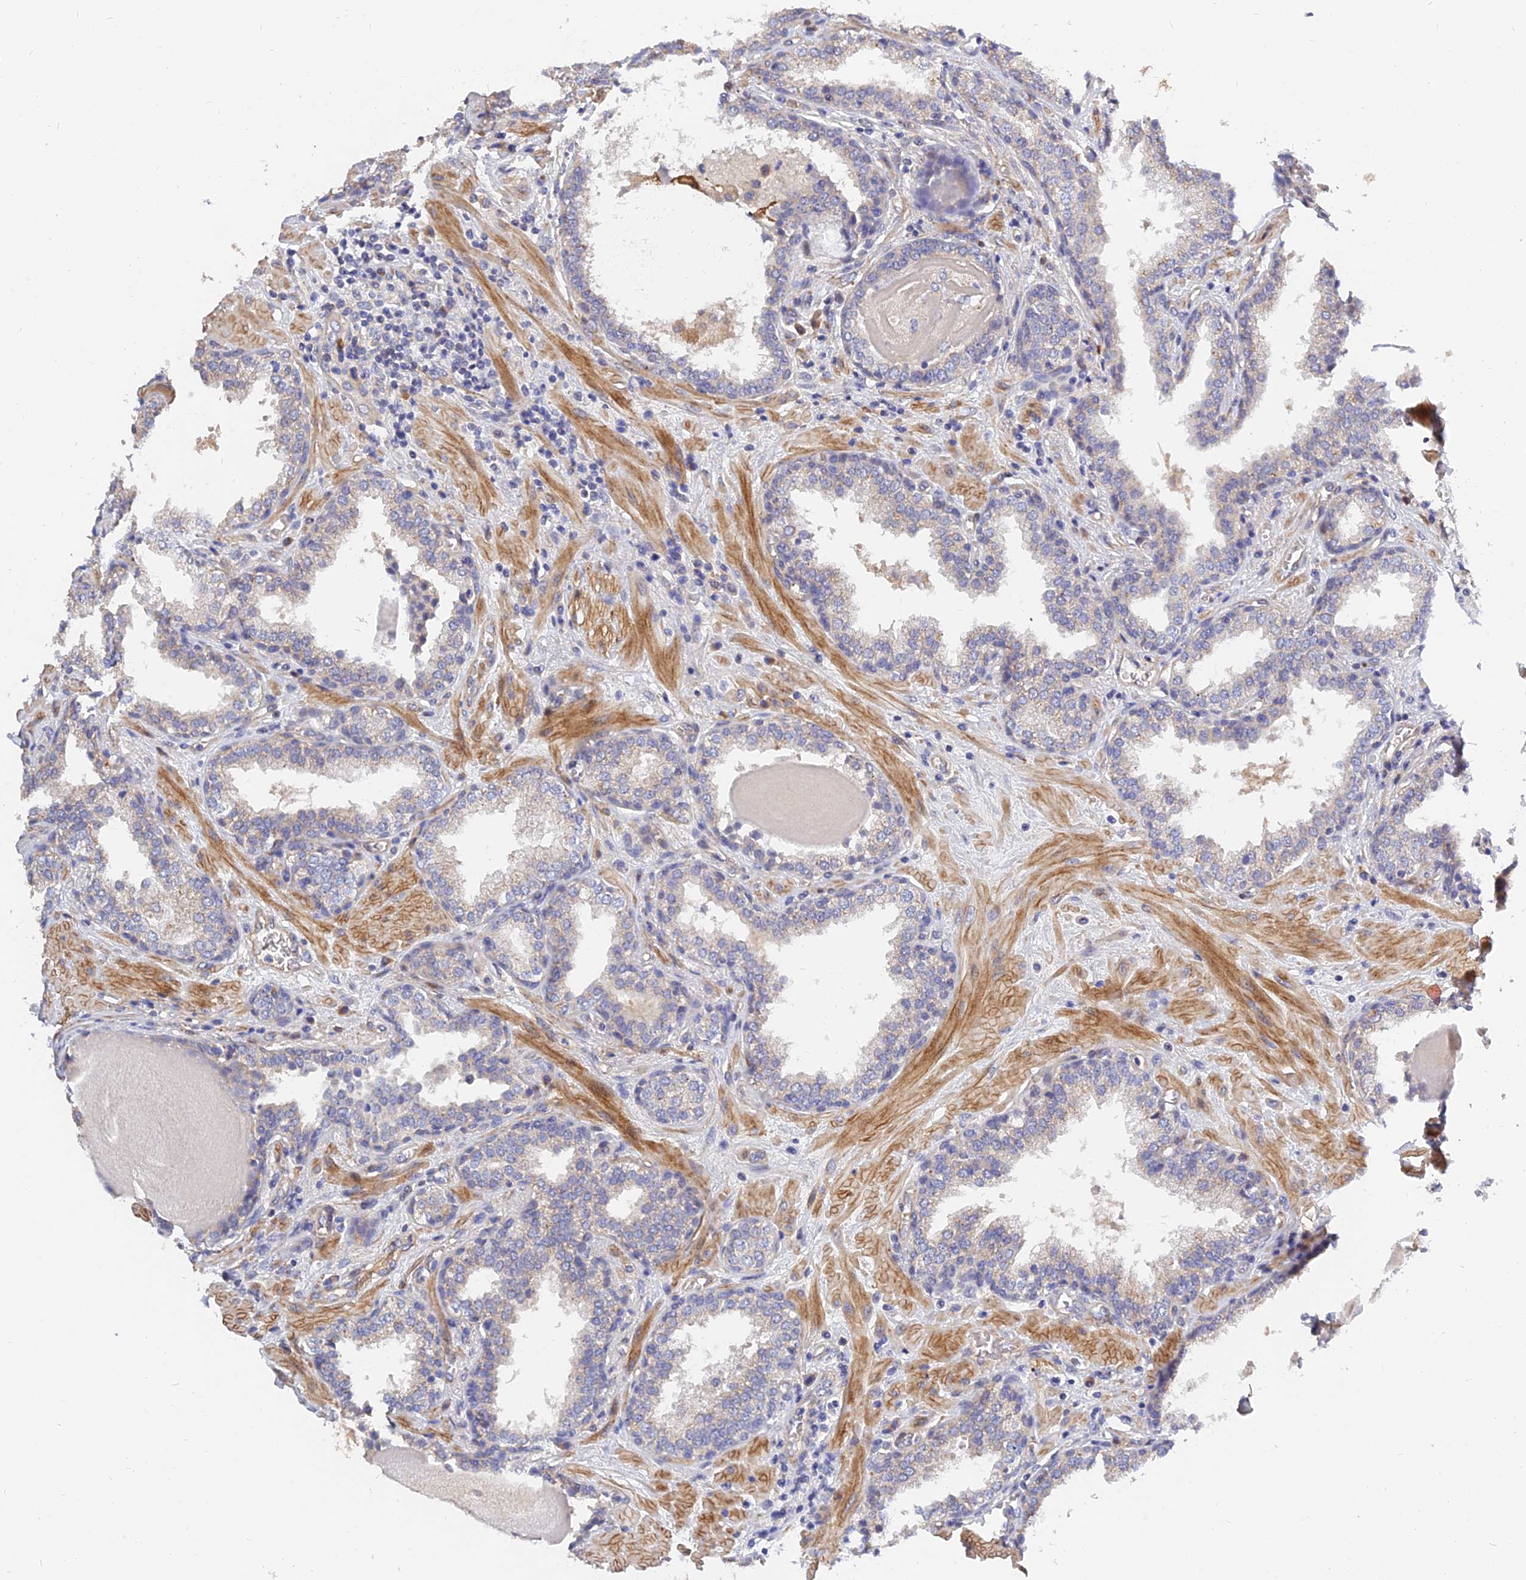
{"staining": {"intensity": "weak", "quantity": "<25%", "location": "cytoplasmic/membranous"}, "tissue": "prostate", "cell_type": "Glandular cells", "image_type": "normal", "snomed": [{"axis": "morphology", "description": "Normal tissue, NOS"}, {"axis": "topography", "description": "Prostate"}], "caption": "Immunohistochemical staining of benign human prostate shows no significant positivity in glandular cells.", "gene": "MRPL35", "patient": {"sex": "male", "age": 51}}